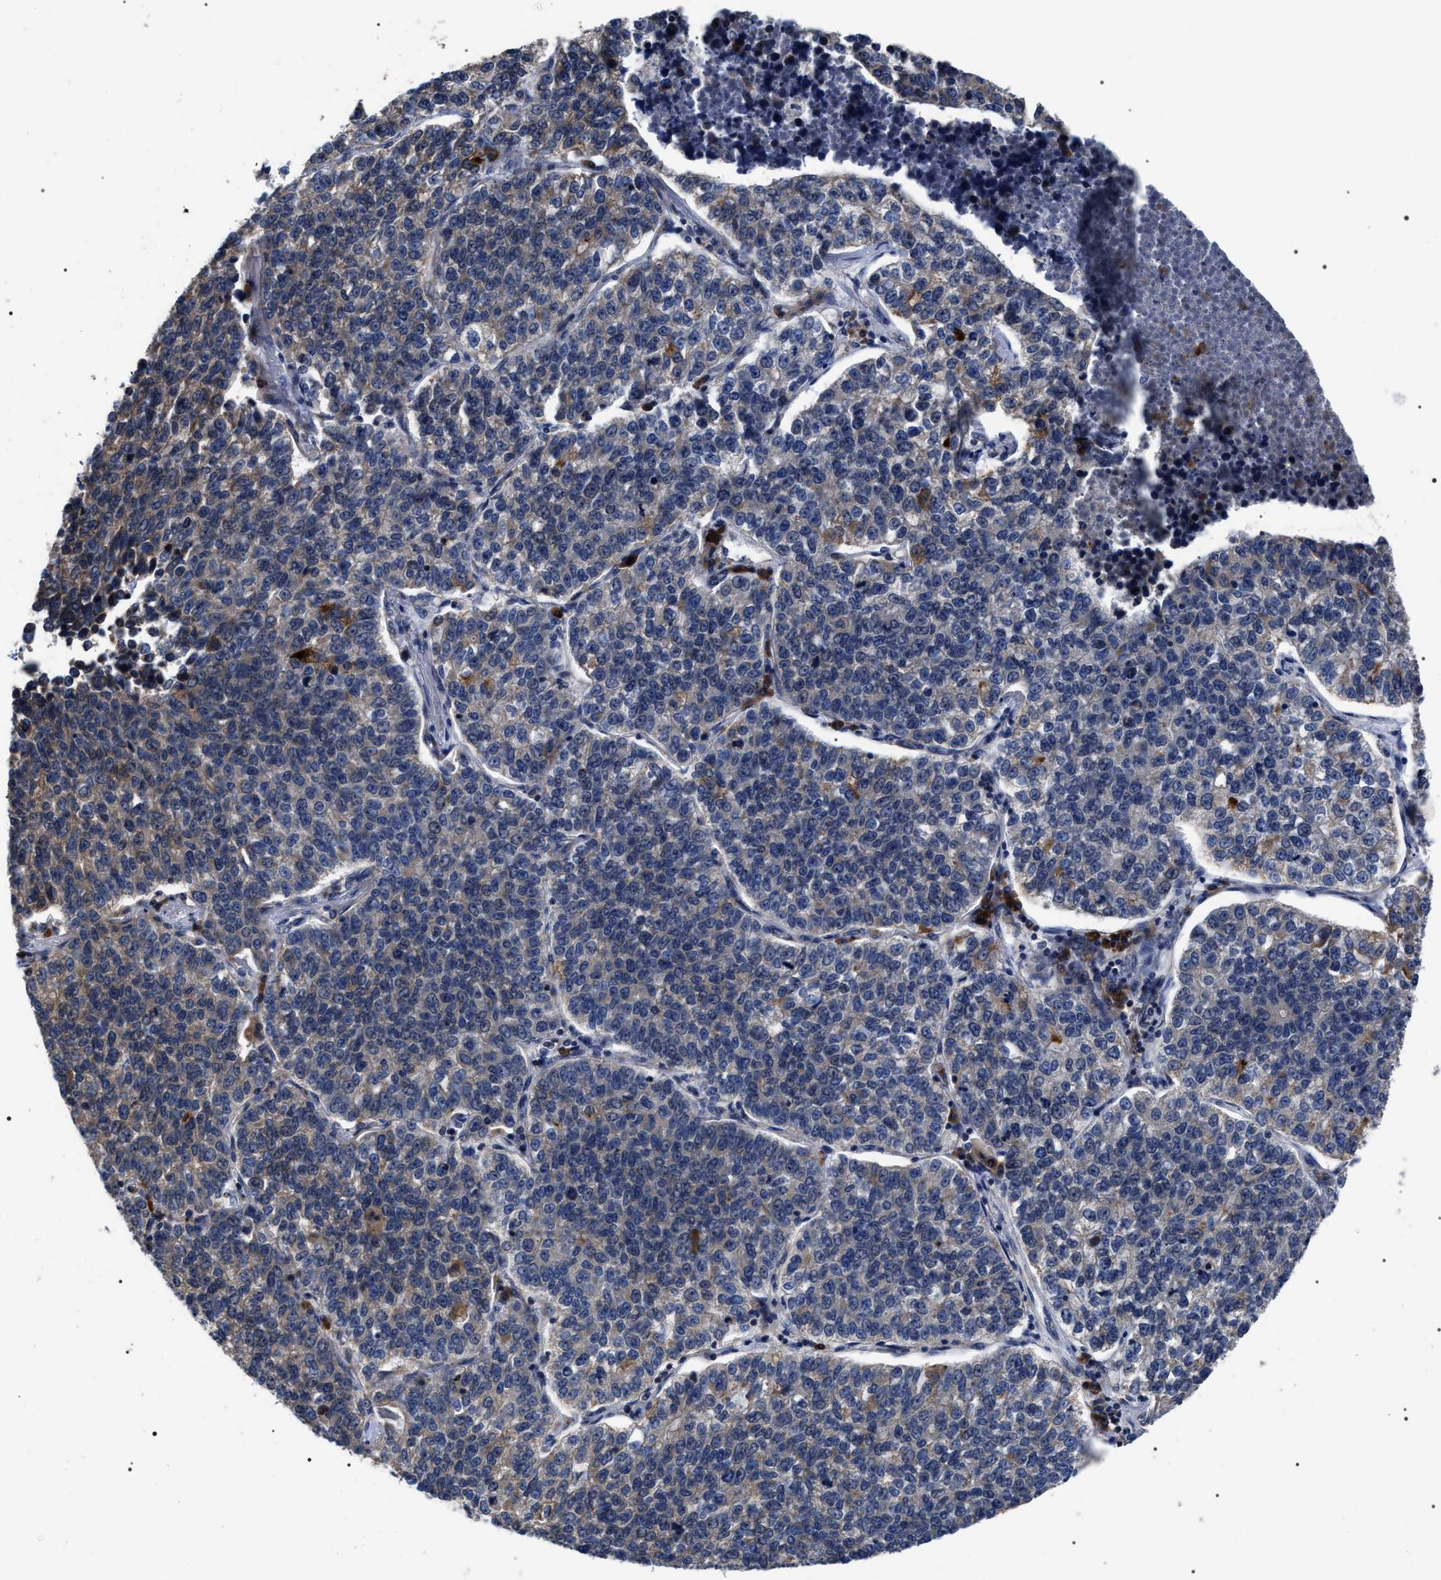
{"staining": {"intensity": "moderate", "quantity": "<25%", "location": "cytoplasmic/membranous"}, "tissue": "lung cancer", "cell_type": "Tumor cells", "image_type": "cancer", "snomed": [{"axis": "morphology", "description": "Adenocarcinoma, NOS"}, {"axis": "topography", "description": "Lung"}], "caption": "Human adenocarcinoma (lung) stained with a protein marker displays moderate staining in tumor cells.", "gene": "MIS18A", "patient": {"sex": "male", "age": 49}}